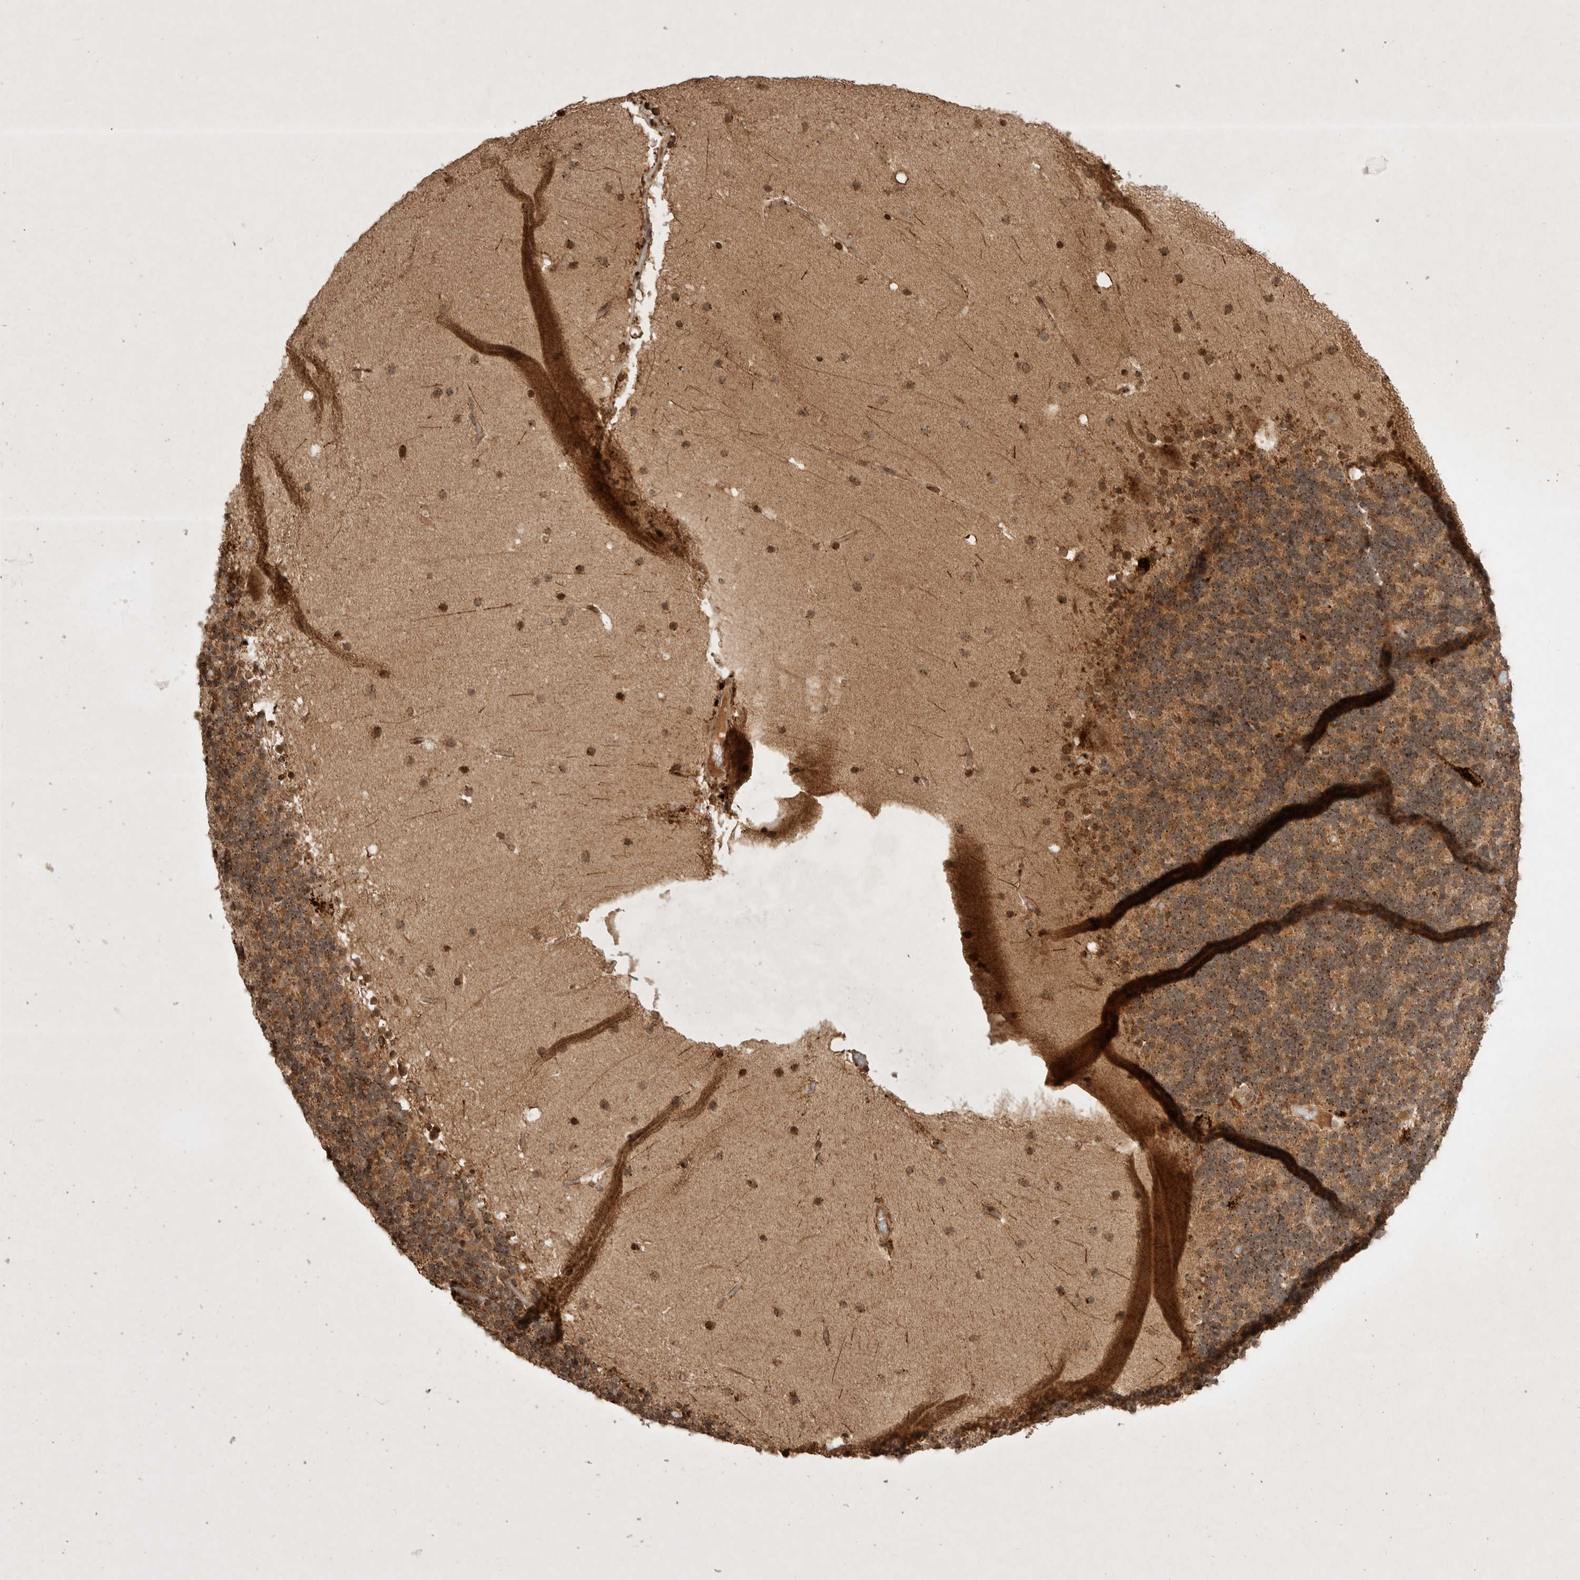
{"staining": {"intensity": "moderate", "quantity": "<25%", "location": "cytoplasmic/membranous"}, "tissue": "cerebellum", "cell_type": "Cells in granular layer", "image_type": "normal", "snomed": [{"axis": "morphology", "description": "Normal tissue, NOS"}, {"axis": "topography", "description": "Cerebellum"}], "caption": "High-power microscopy captured an immunohistochemistry image of benign cerebellum, revealing moderate cytoplasmic/membranous expression in approximately <25% of cells in granular layer.", "gene": "FAM221A", "patient": {"sex": "male", "age": 57}}